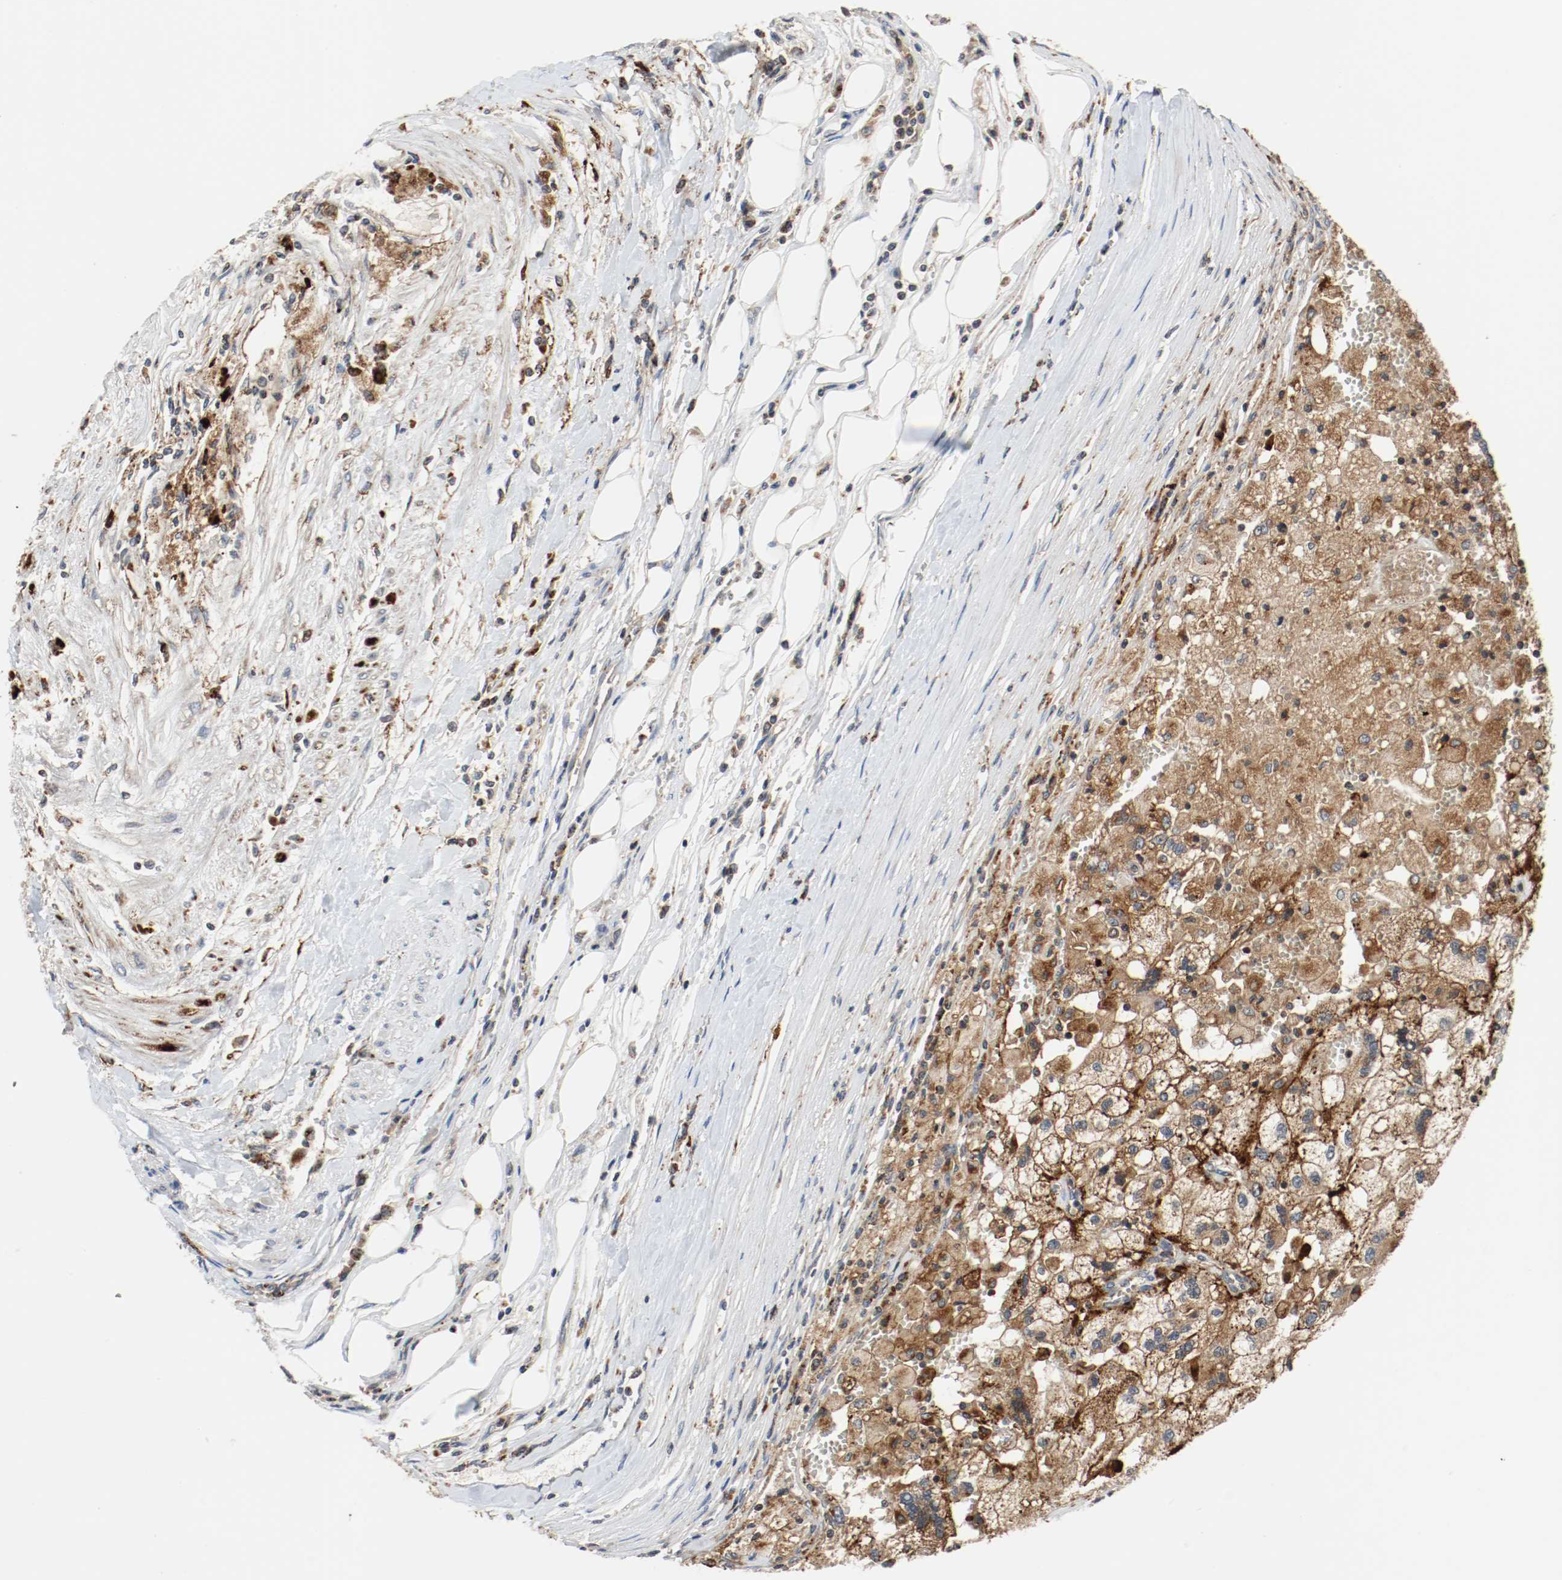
{"staining": {"intensity": "strong", "quantity": ">75%", "location": "cytoplasmic/membranous"}, "tissue": "renal cancer", "cell_type": "Tumor cells", "image_type": "cancer", "snomed": [{"axis": "morphology", "description": "Normal tissue, NOS"}, {"axis": "morphology", "description": "Adenocarcinoma, NOS"}, {"axis": "topography", "description": "Kidney"}], "caption": "High-magnification brightfield microscopy of adenocarcinoma (renal) stained with DAB (3,3'-diaminobenzidine) (brown) and counterstained with hematoxylin (blue). tumor cells exhibit strong cytoplasmic/membranous expression is seen in approximately>75% of cells. The staining is performed using DAB brown chromogen to label protein expression. The nuclei are counter-stained blue using hematoxylin.", "gene": "LAMP2", "patient": {"sex": "male", "age": 71}}